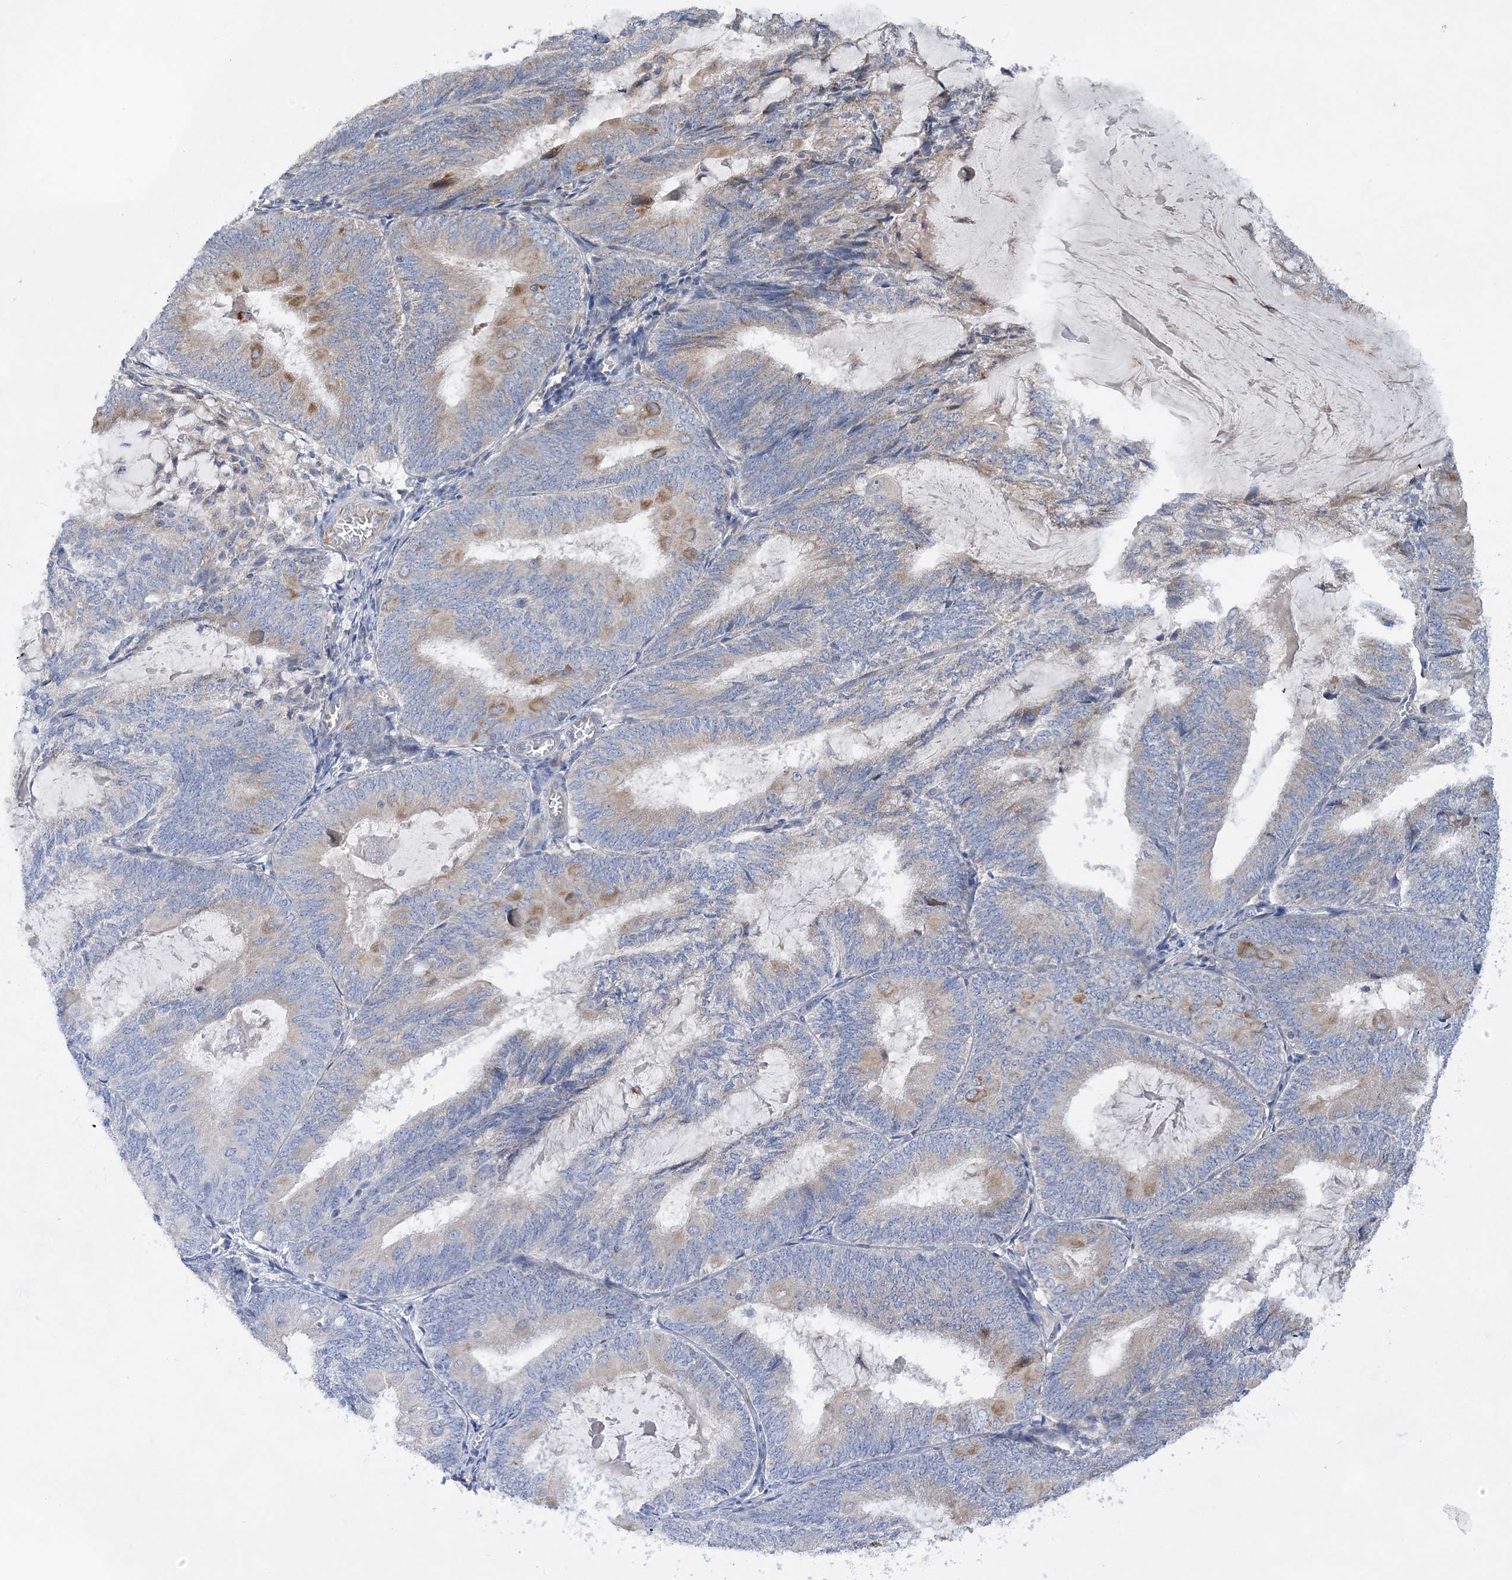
{"staining": {"intensity": "moderate", "quantity": "<25%", "location": "cytoplasmic/membranous"}, "tissue": "endometrial cancer", "cell_type": "Tumor cells", "image_type": "cancer", "snomed": [{"axis": "morphology", "description": "Adenocarcinoma, NOS"}, {"axis": "topography", "description": "Endometrium"}], "caption": "Protein expression analysis of endometrial cancer (adenocarcinoma) shows moderate cytoplasmic/membranous staining in approximately <25% of tumor cells.", "gene": "TRAPPC13", "patient": {"sex": "female", "age": 81}}